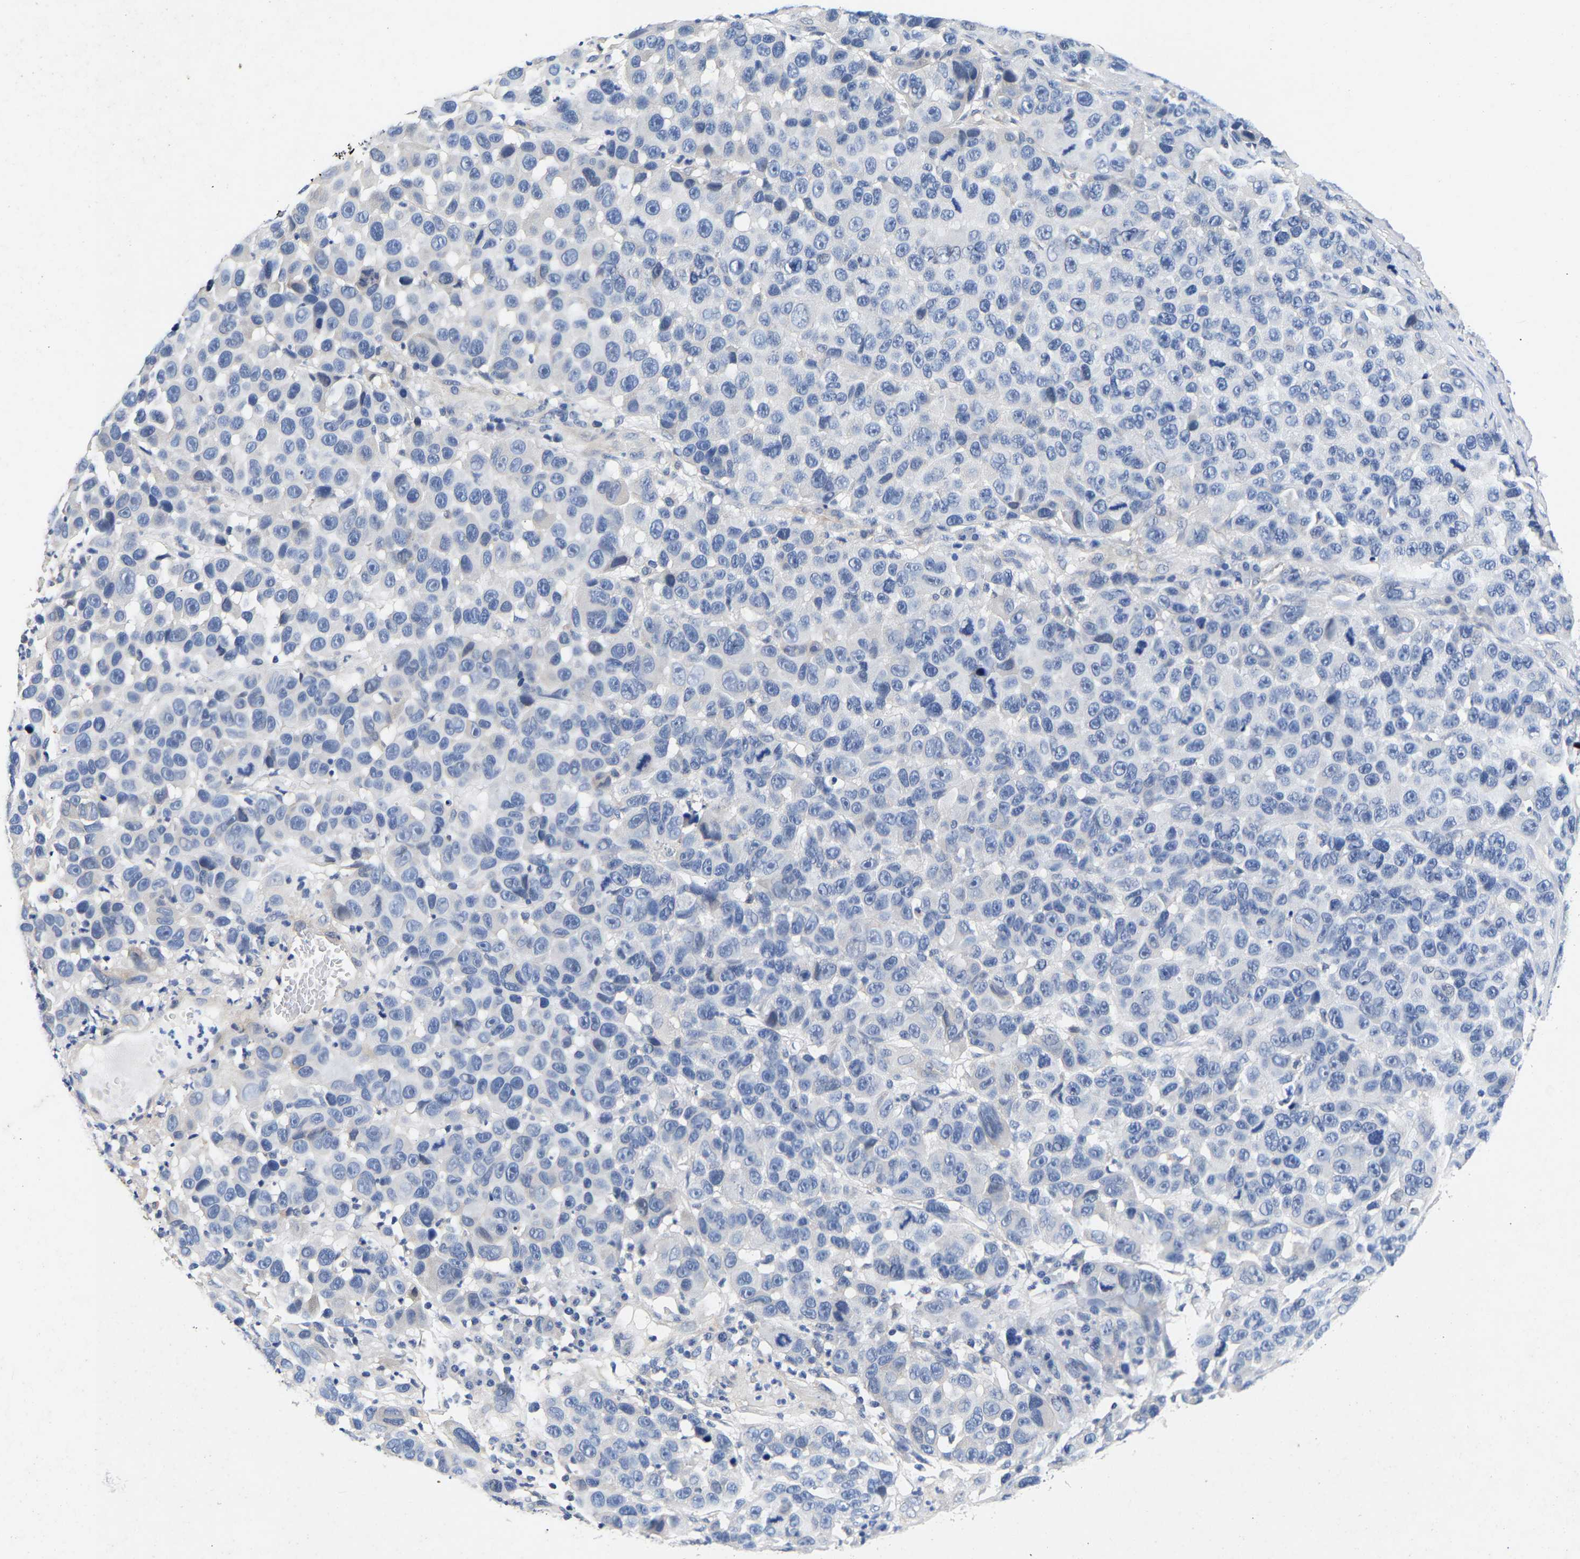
{"staining": {"intensity": "negative", "quantity": "none", "location": "none"}, "tissue": "melanoma", "cell_type": "Tumor cells", "image_type": "cancer", "snomed": [{"axis": "morphology", "description": "Malignant melanoma, NOS"}, {"axis": "topography", "description": "Skin"}], "caption": "Immunohistochemical staining of melanoma displays no significant expression in tumor cells.", "gene": "CCDC6", "patient": {"sex": "male", "age": 53}}